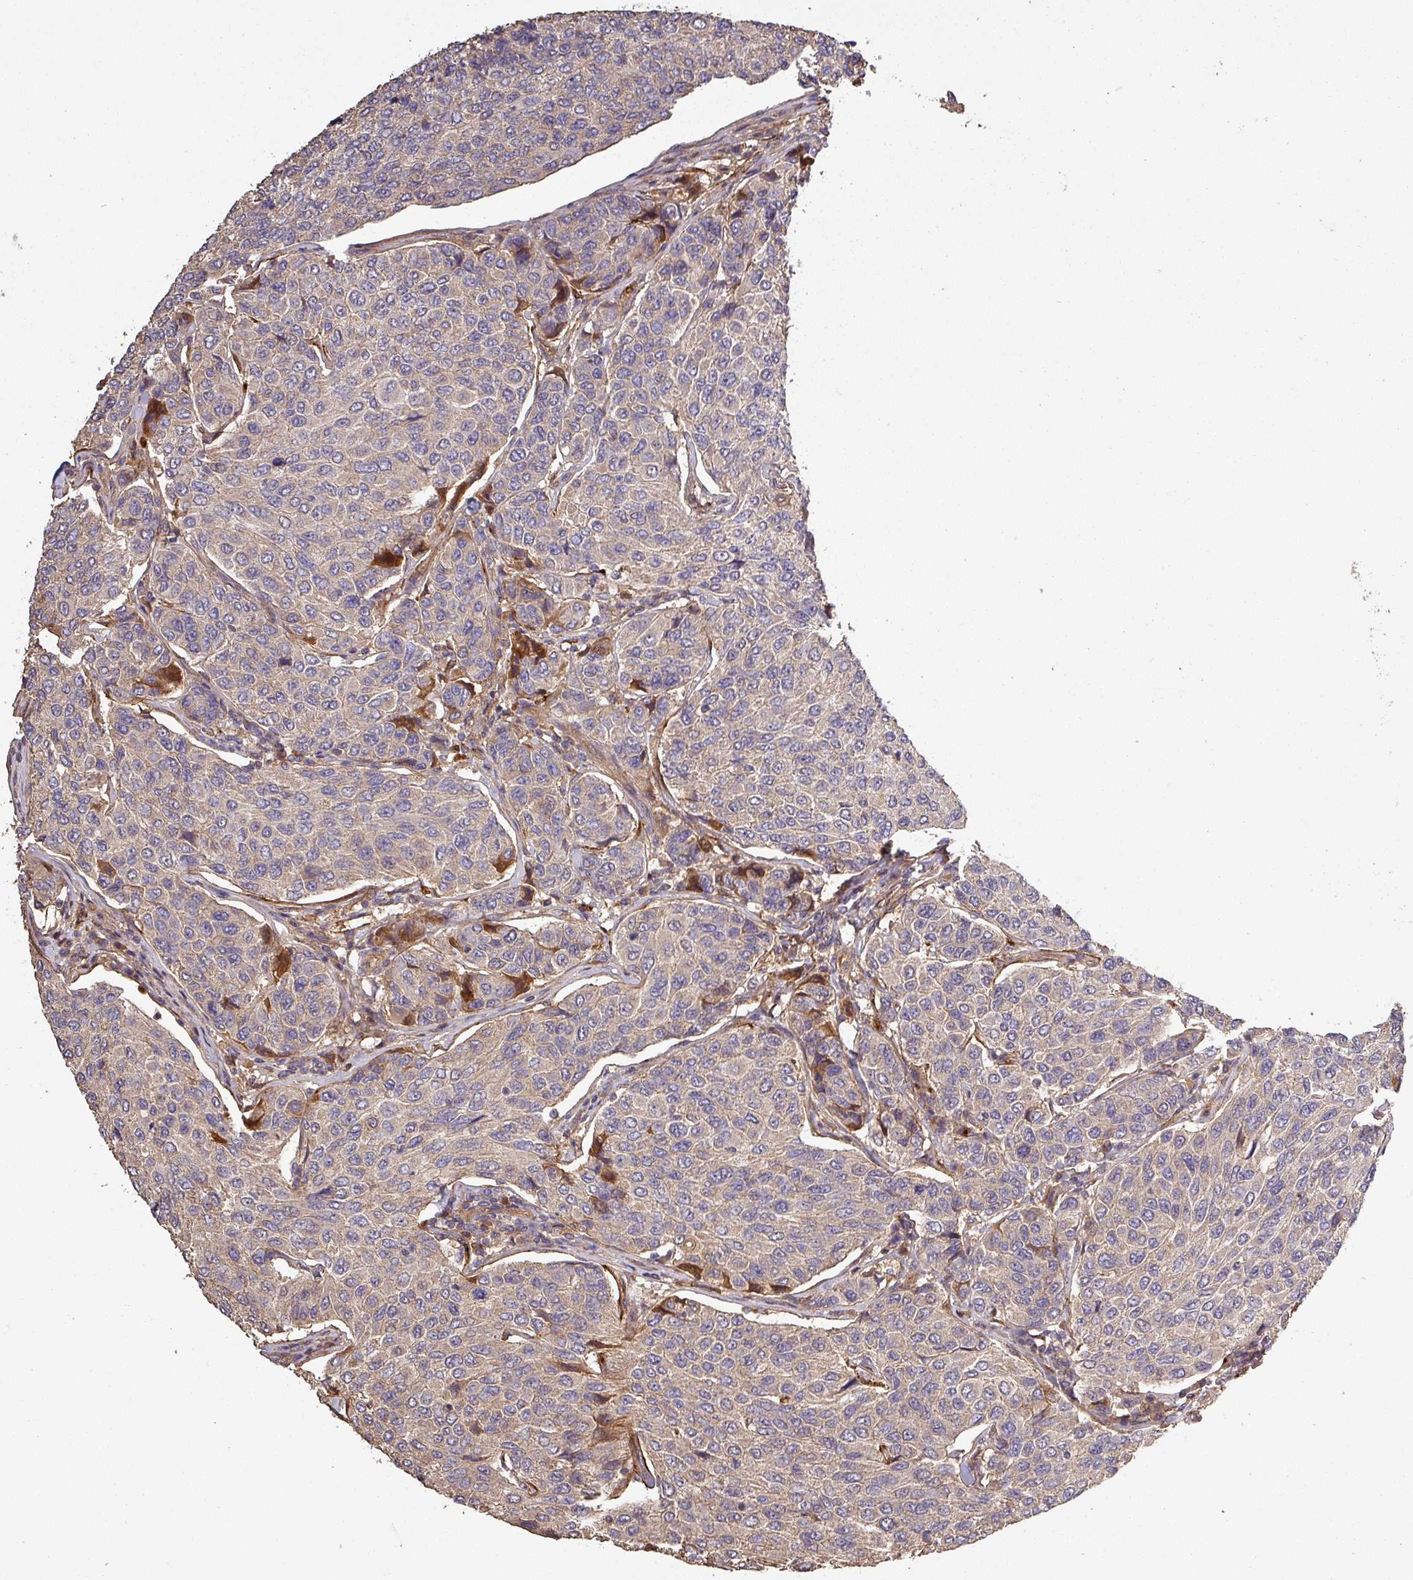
{"staining": {"intensity": "moderate", "quantity": "<25%", "location": "cytoplasmic/membranous"}, "tissue": "breast cancer", "cell_type": "Tumor cells", "image_type": "cancer", "snomed": [{"axis": "morphology", "description": "Duct carcinoma"}, {"axis": "topography", "description": "Breast"}], "caption": "There is low levels of moderate cytoplasmic/membranous expression in tumor cells of breast cancer, as demonstrated by immunohistochemical staining (brown color).", "gene": "ISLR", "patient": {"sex": "female", "age": 55}}